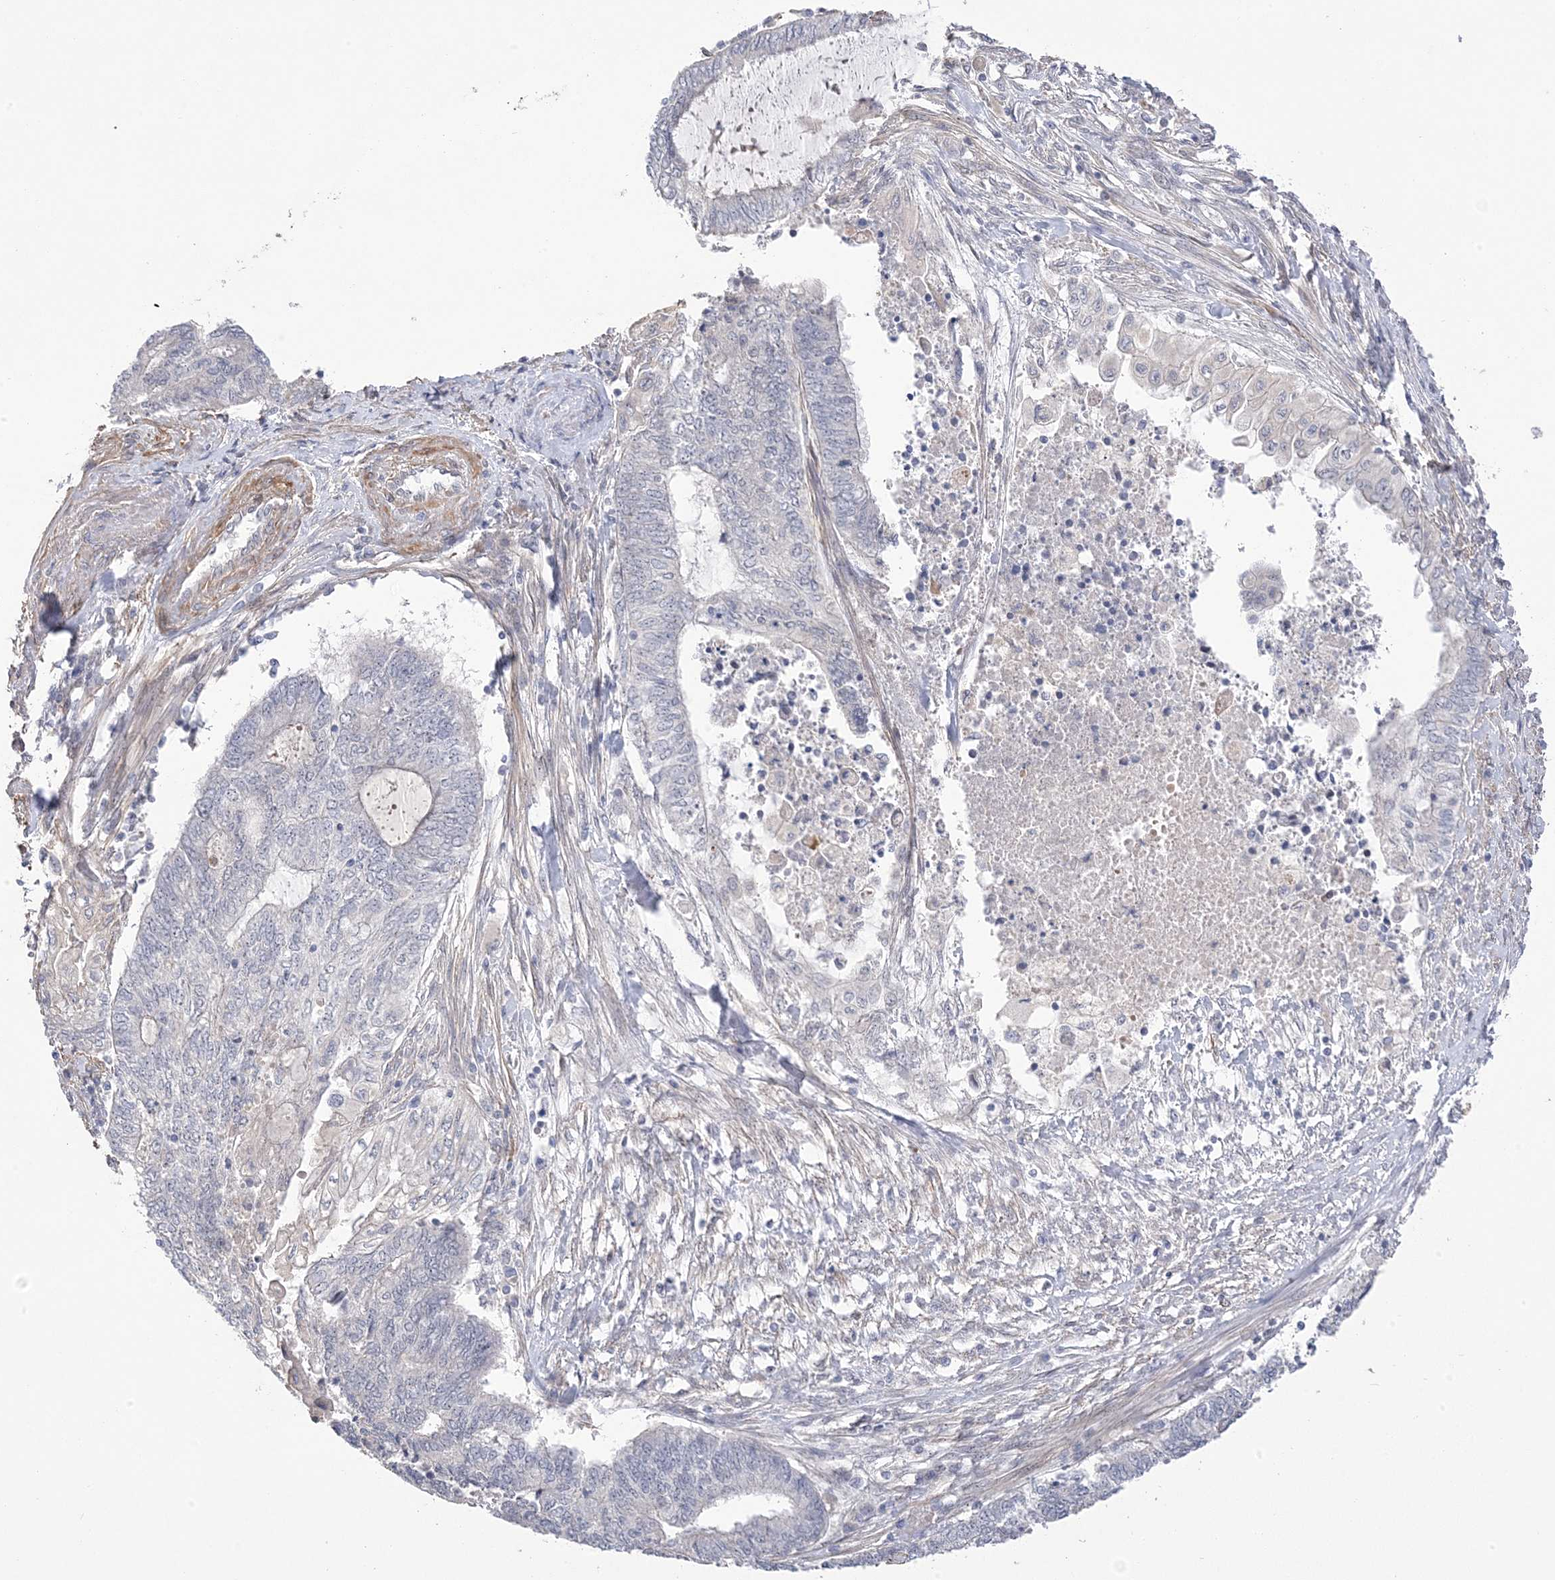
{"staining": {"intensity": "negative", "quantity": "none", "location": "none"}, "tissue": "endometrial cancer", "cell_type": "Tumor cells", "image_type": "cancer", "snomed": [{"axis": "morphology", "description": "Adenocarcinoma, NOS"}, {"axis": "topography", "description": "Uterus"}, {"axis": "topography", "description": "Endometrium"}], "caption": "There is no significant expression in tumor cells of endometrial adenocarcinoma. (Stains: DAB IHC with hematoxylin counter stain, Microscopy: brightfield microscopy at high magnification).", "gene": "GTPBP6", "patient": {"sex": "female", "age": 70}}